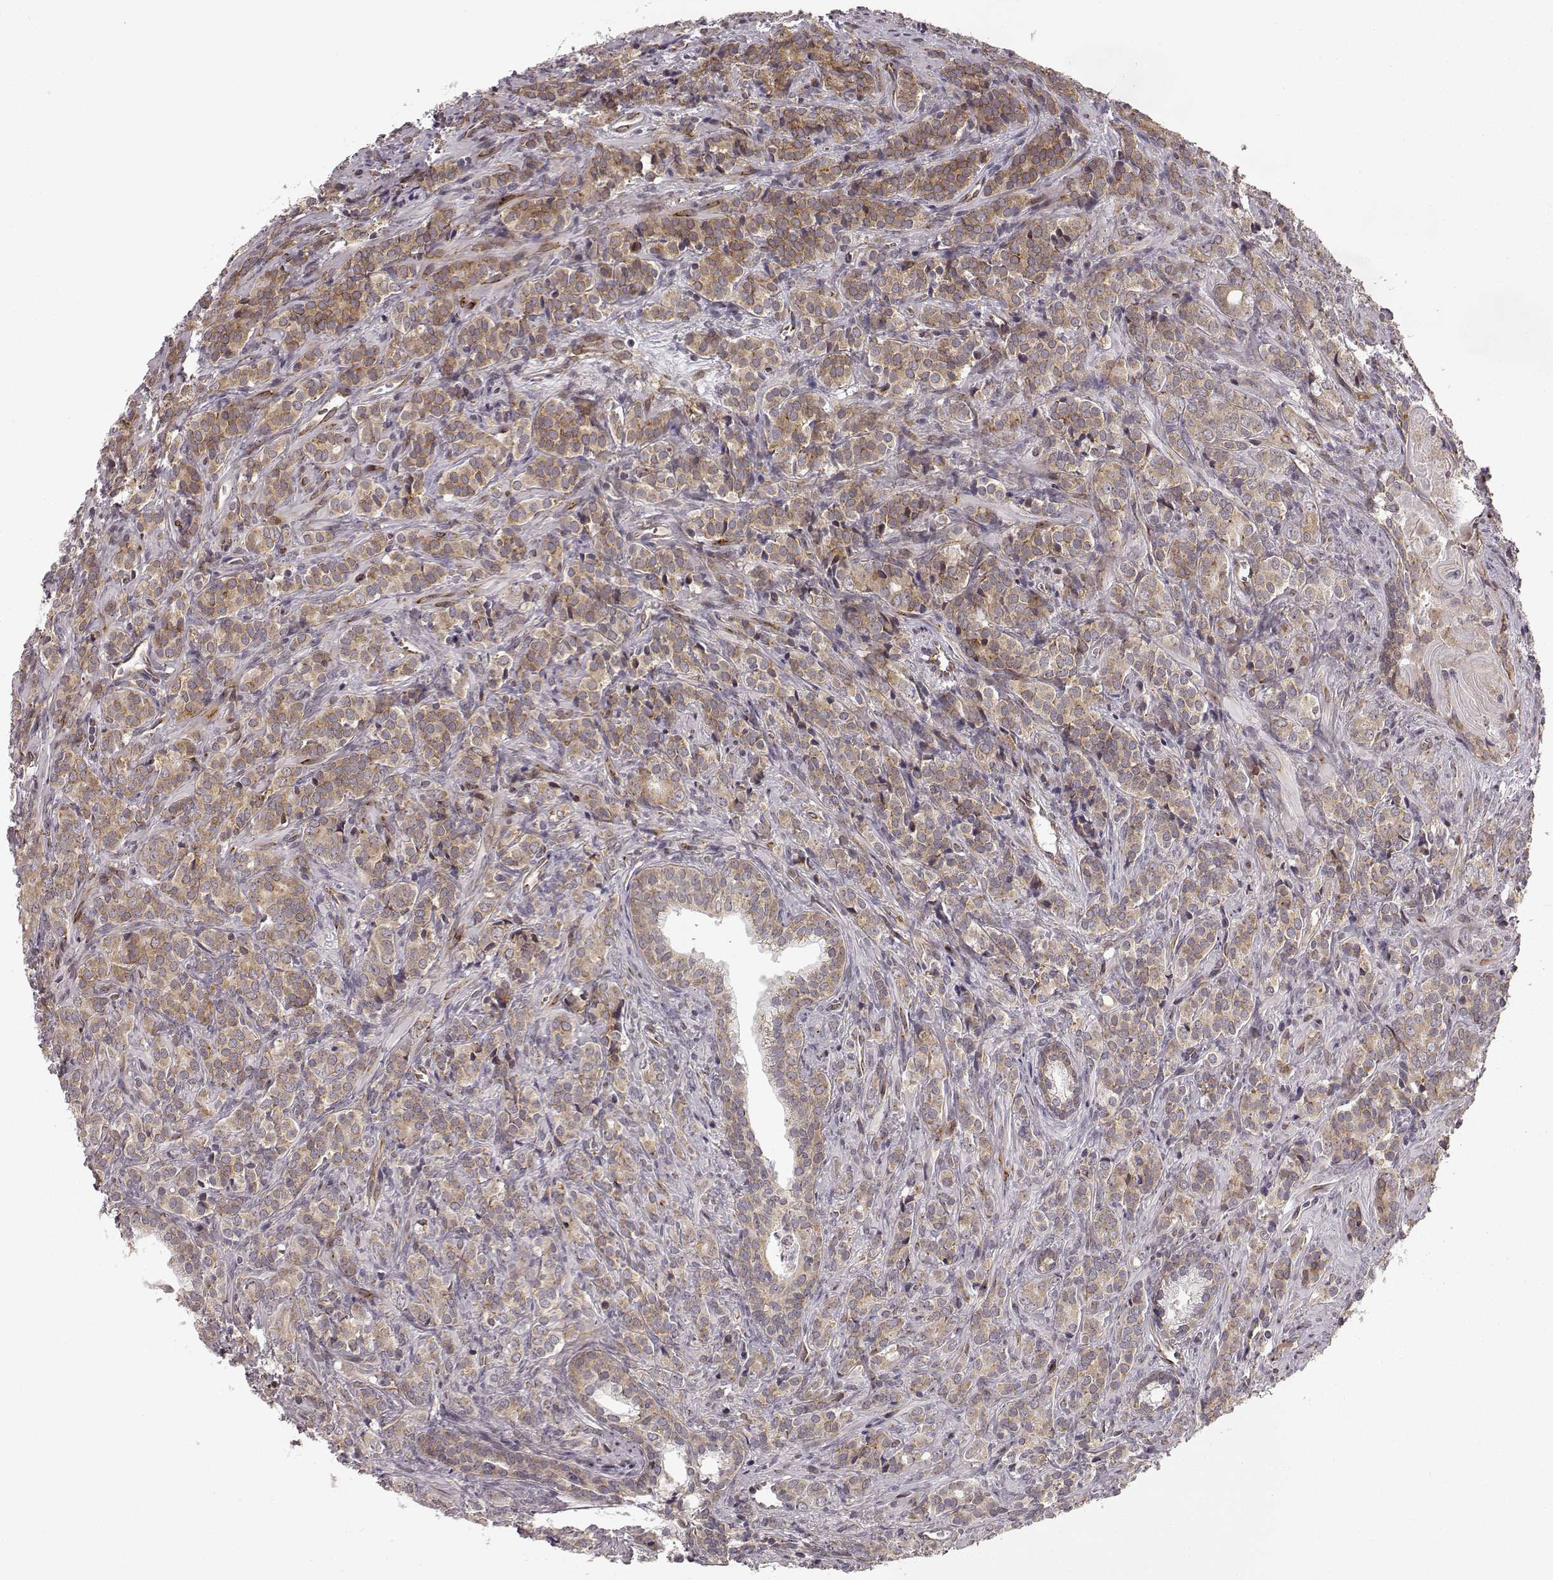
{"staining": {"intensity": "weak", "quantity": ">75%", "location": "cytoplasmic/membranous"}, "tissue": "prostate cancer", "cell_type": "Tumor cells", "image_type": "cancer", "snomed": [{"axis": "morphology", "description": "Adenocarcinoma, High grade"}, {"axis": "topography", "description": "Prostate"}], "caption": "Prostate cancer (adenocarcinoma (high-grade)) stained with immunohistochemistry (IHC) reveals weak cytoplasmic/membranous positivity in about >75% of tumor cells. (Brightfield microscopy of DAB IHC at high magnification).", "gene": "TMEM14A", "patient": {"sex": "male", "age": 84}}